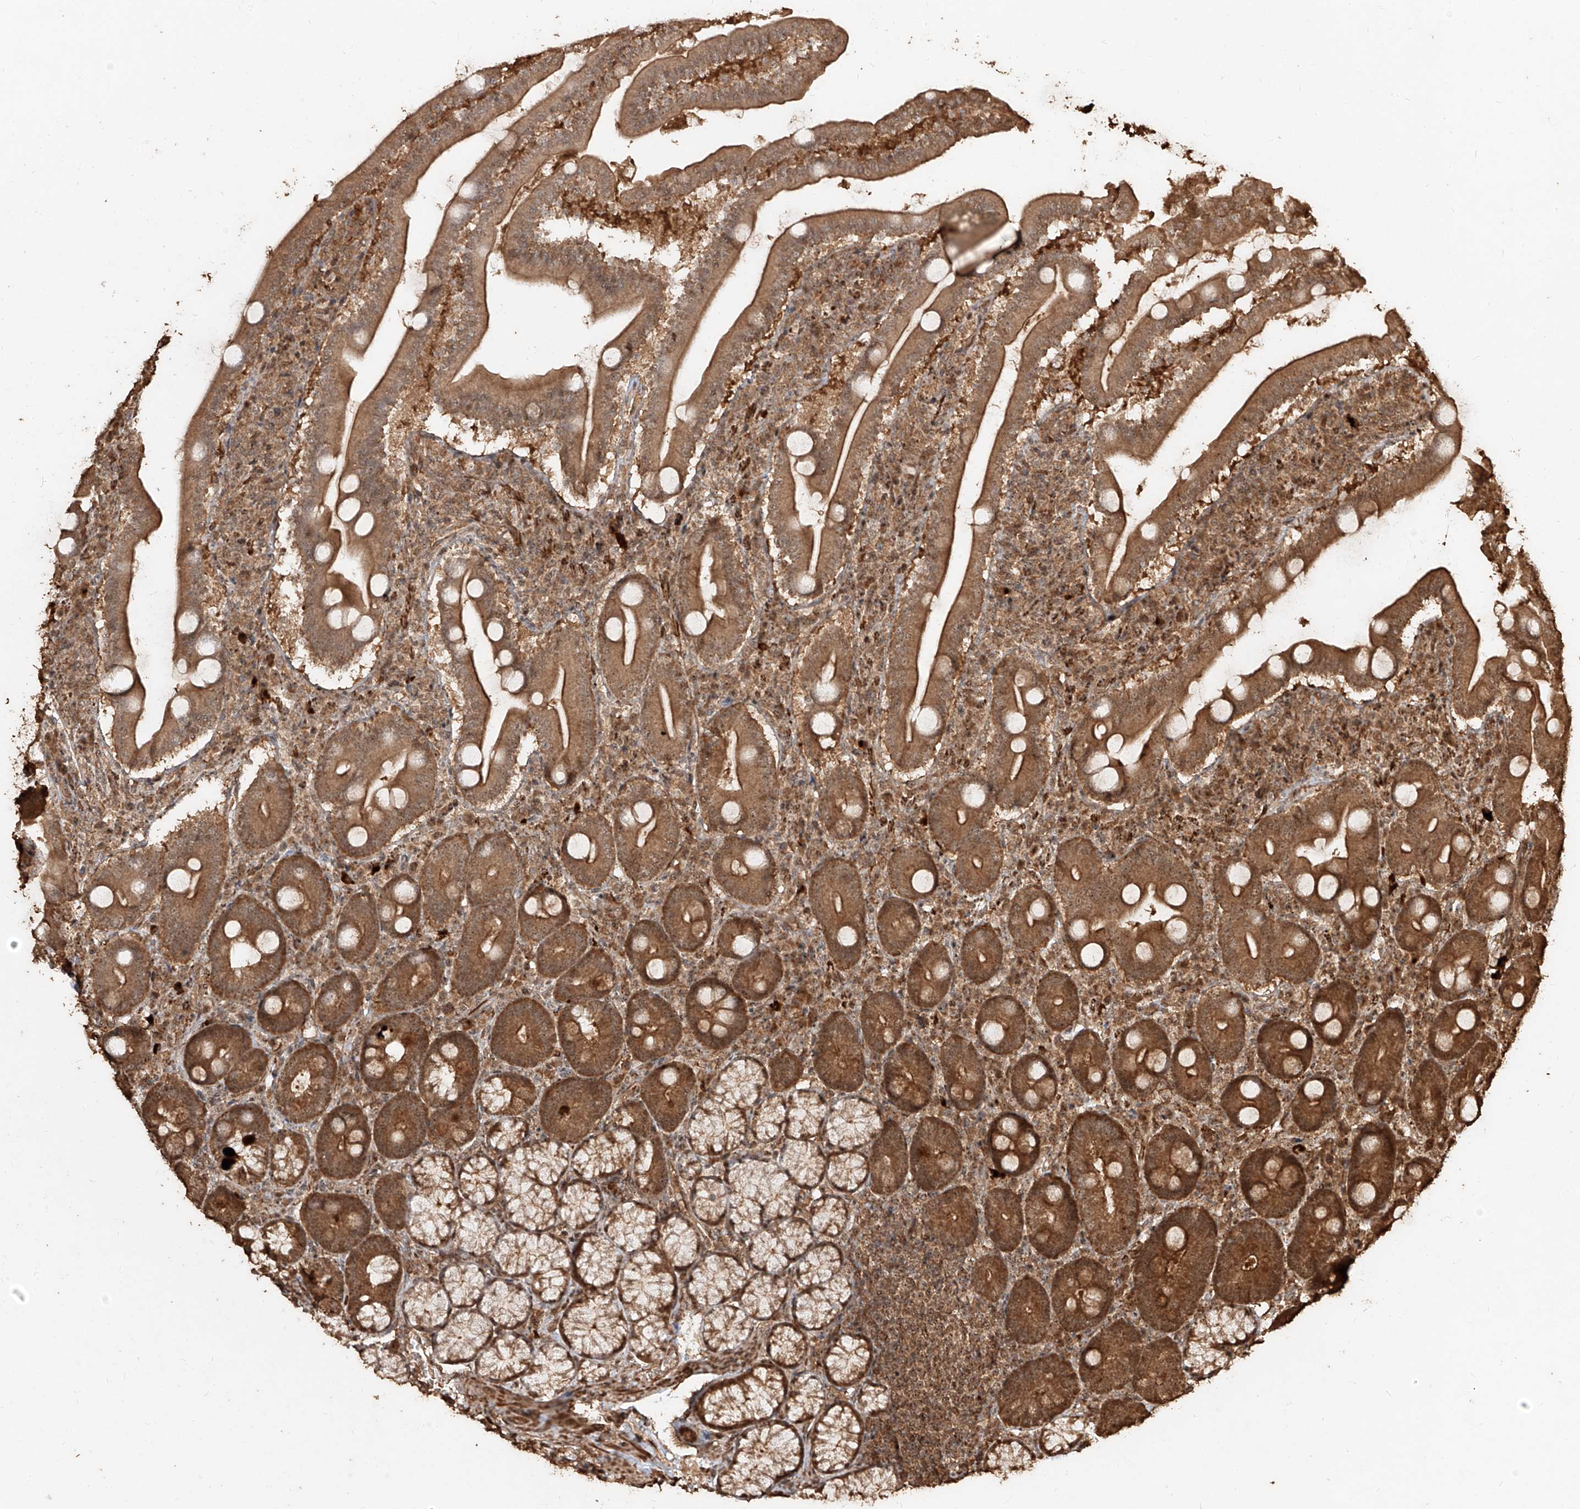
{"staining": {"intensity": "strong", "quantity": ">75%", "location": "cytoplasmic/membranous,nuclear"}, "tissue": "duodenum", "cell_type": "Glandular cells", "image_type": "normal", "snomed": [{"axis": "morphology", "description": "Normal tissue, NOS"}, {"axis": "topography", "description": "Duodenum"}], "caption": "A high-resolution micrograph shows immunohistochemistry staining of unremarkable duodenum, which shows strong cytoplasmic/membranous,nuclear expression in approximately >75% of glandular cells. Using DAB (3,3'-diaminobenzidine) (brown) and hematoxylin (blue) stains, captured at high magnification using brightfield microscopy.", "gene": "ZNF660", "patient": {"sex": "male", "age": 35}}